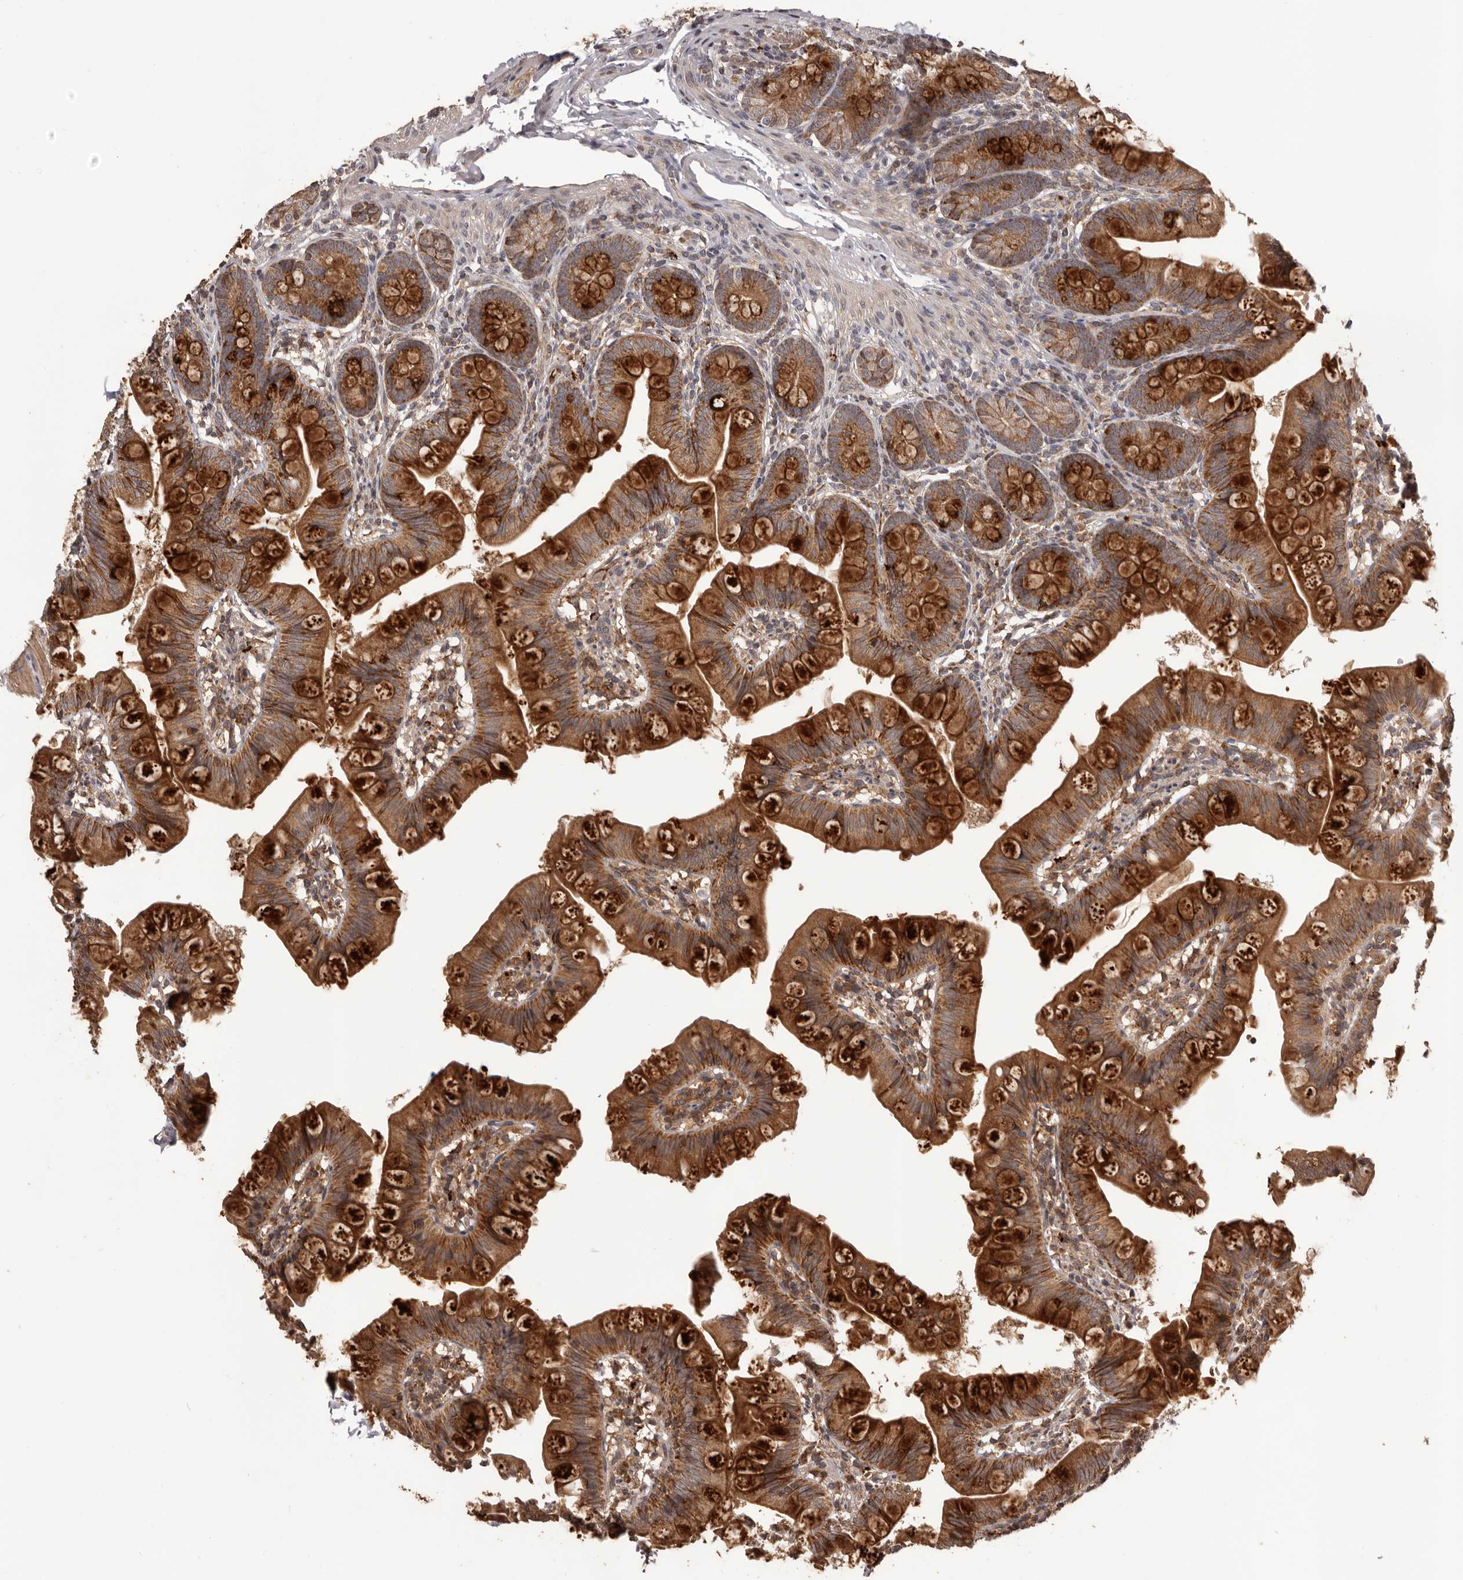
{"staining": {"intensity": "strong", "quantity": ">75%", "location": "cytoplasmic/membranous"}, "tissue": "small intestine", "cell_type": "Glandular cells", "image_type": "normal", "snomed": [{"axis": "morphology", "description": "Normal tissue, NOS"}, {"axis": "topography", "description": "Small intestine"}], "caption": "Immunohistochemical staining of benign small intestine exhibits strong cytoplasmic/membranous protein staining in about >75% of glandular cells.", "gene": "QRSL1", "patient": {"sex": "male", "age": 7}}